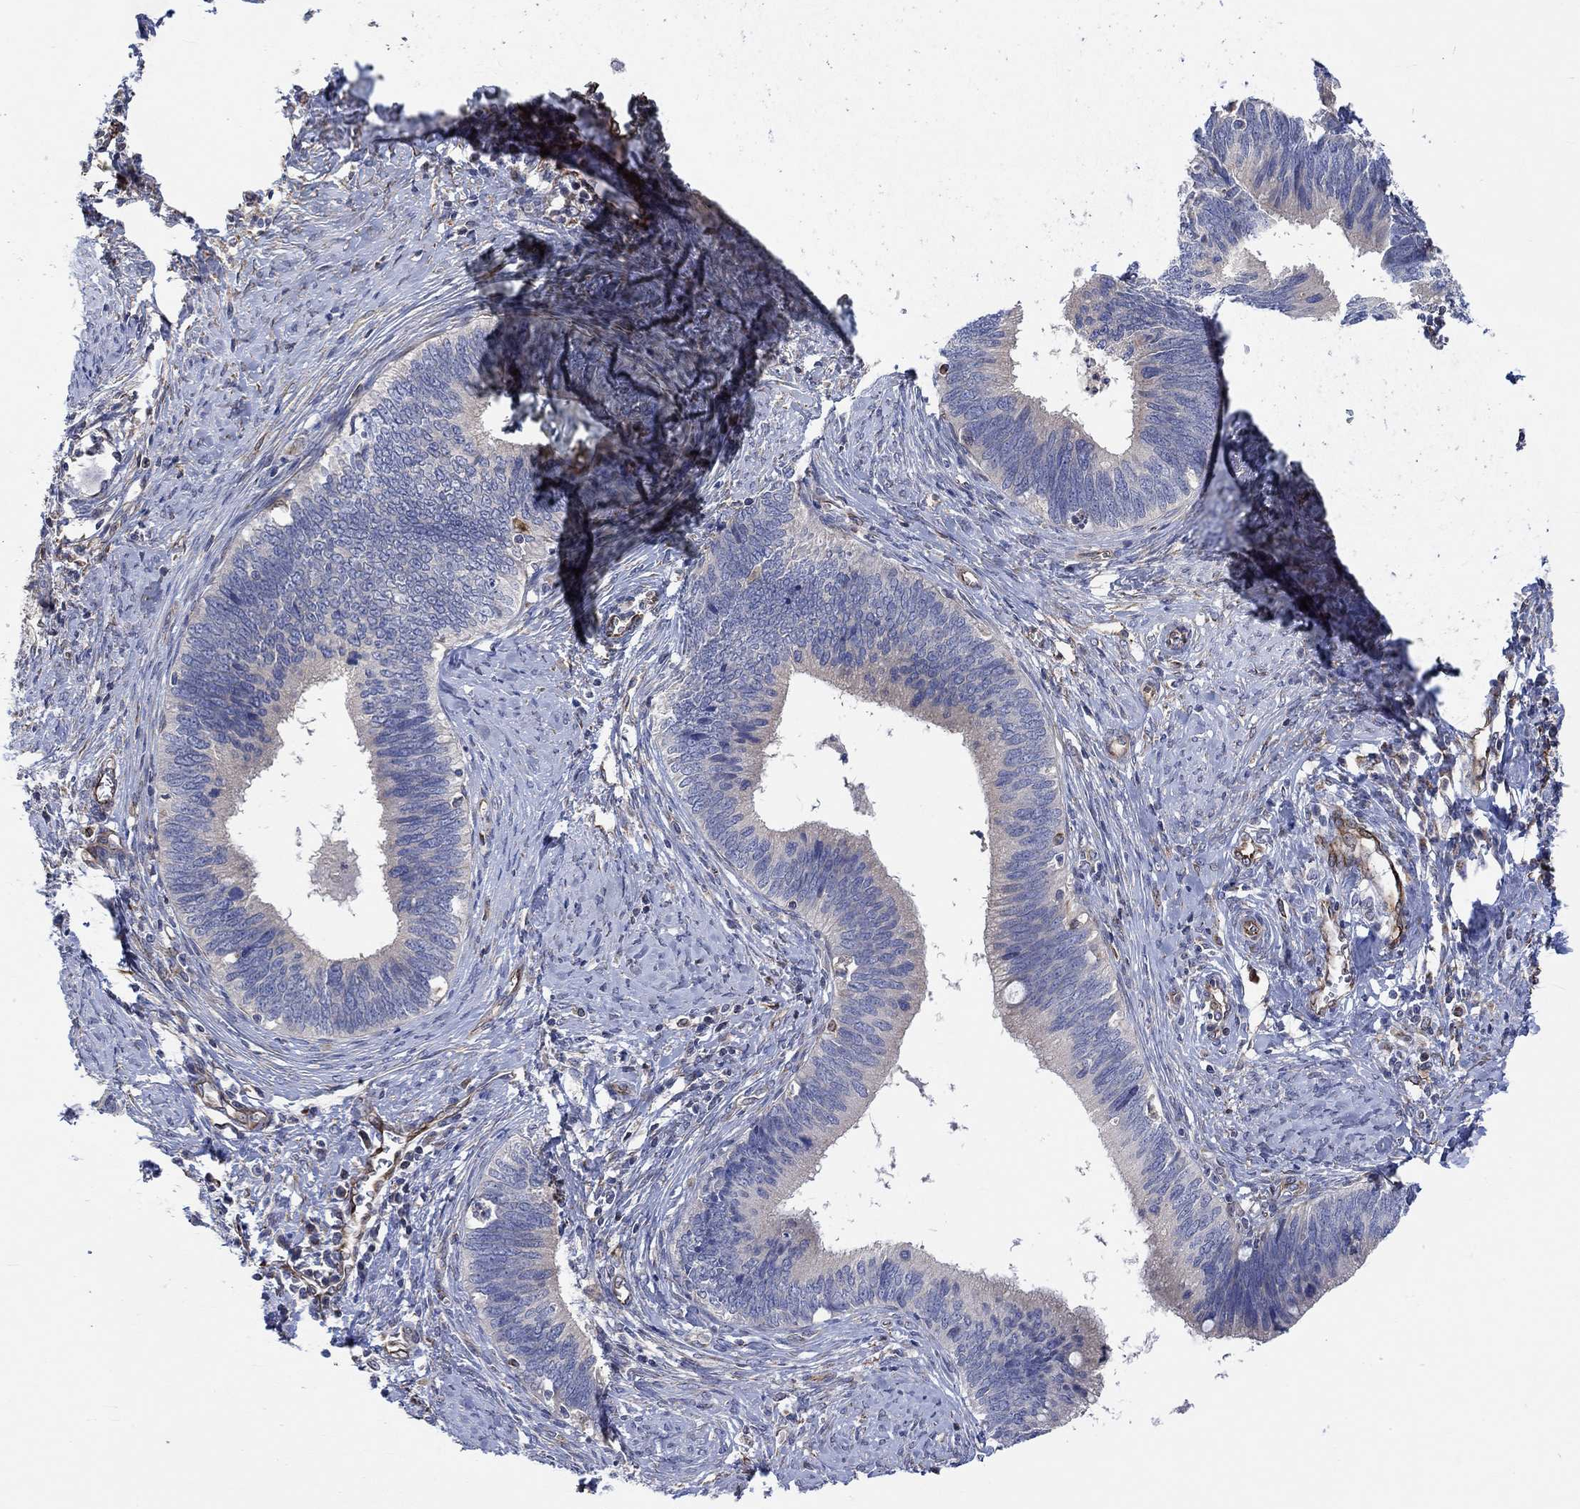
{"staining": {"intensity": "negative", "quantity": "none", "location": "none"}, "tissue": "cervical cancer", "cell_type": "Tumor cells", "image_type": "cancer", "snomed": [{"axis": "morphology", "description": "Adenocarcinoma, NOS"}, {"axis": "topography", "description": "Cervix"}], "caption": "Cervical cancer (adenocarcinoma) was stained to show a protein in brown. There is no significant expression in tumor cells.", "gene": "CAMK1D", "patient": {"sex": "female", "age": 42}}